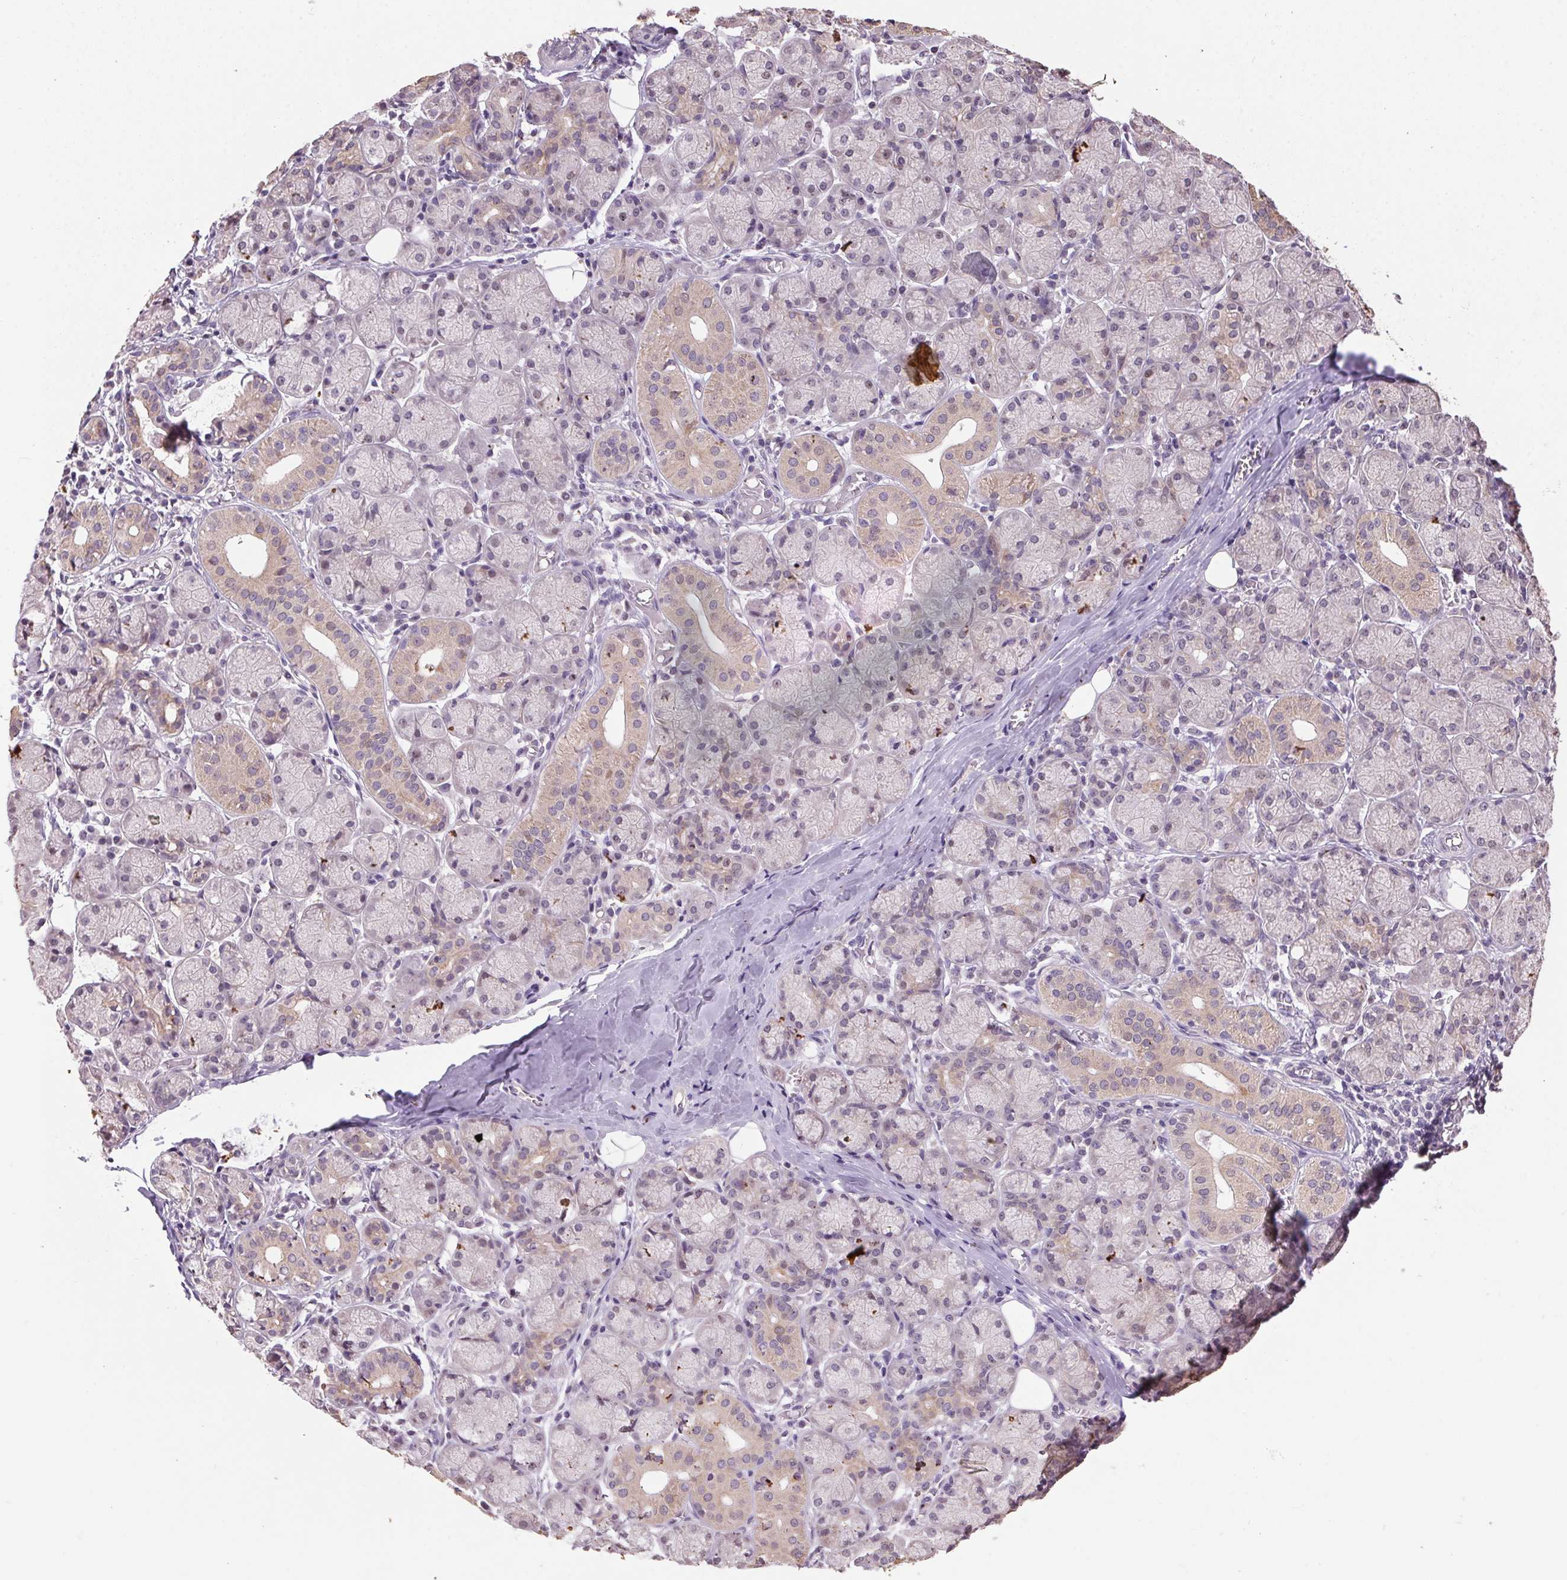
{"staining": {"intensity": "weak", "quantity": "25%-75%", "location": "cytoplasmic/membranous"}, "tissue": "salivary gland", "cell_type": "Glandular cells", "image_type": "normal", "snomed": [{"axis": "morphology", "description": "Normal tissue, NOS"}, {"axis": "topography", "description": "Salivary gland"}, {"axis": "topography", "description": "Peripheral nerve tissue"}], "caption": "Glandular cells demonstrate weak cytoplasmic/membranous expression in about 25%-75% of cells in benign salivary gland.", "gene": "VWA3B", "patient": {"sex": "female", "age": 24}}